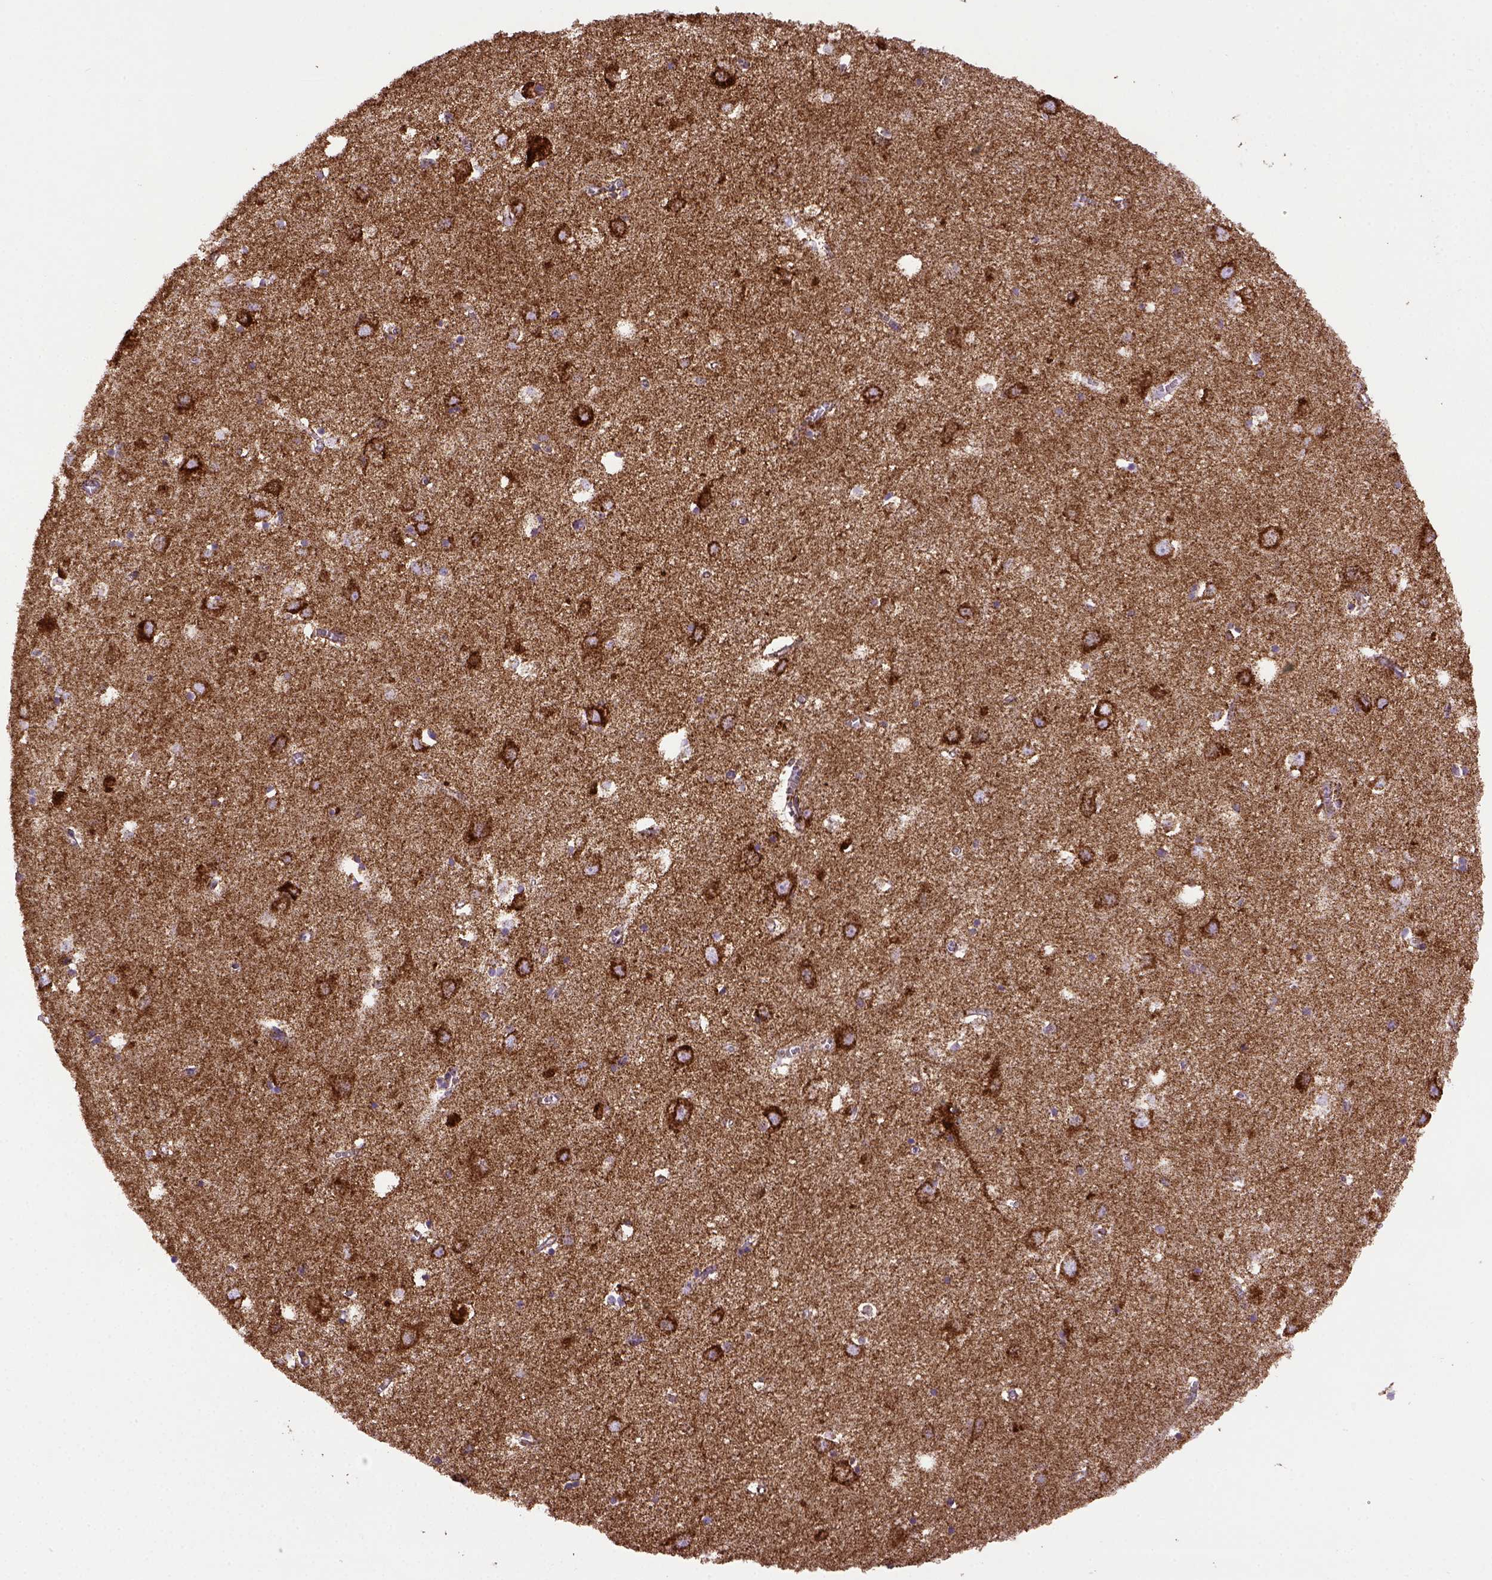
{"staining": {"intensity": "moderate", "quantity": ">75%", "location": "cytoplasmic/membranous"}, "tissue": "cerebral cortex", "cell_type": "Endothelial cells", "image_type": "normal", "snomed": [{"axis": "morphology", "description": "Normal tissue, NOS"}, {"axis": "topography", "description": "Cerebral cortex"}], "caption": "High-magnification brightfield microscopy of benign cerebral cortex stained with DAB (3,3'-diaminobenzidine) (brown) and counterstained with hematoxylin (blue). endothelial cells exhibit moderate cytoplasmic/membranous expression is appreciated in approximately>75% of cells. (Stains: DAB (3,3'-diaminobenzidine) in brown, nuclei in blue, Microscopy: brightfield microscopy at high magnification).", "gene": "MT", "patient": {"sex": "male", "age": 70}}